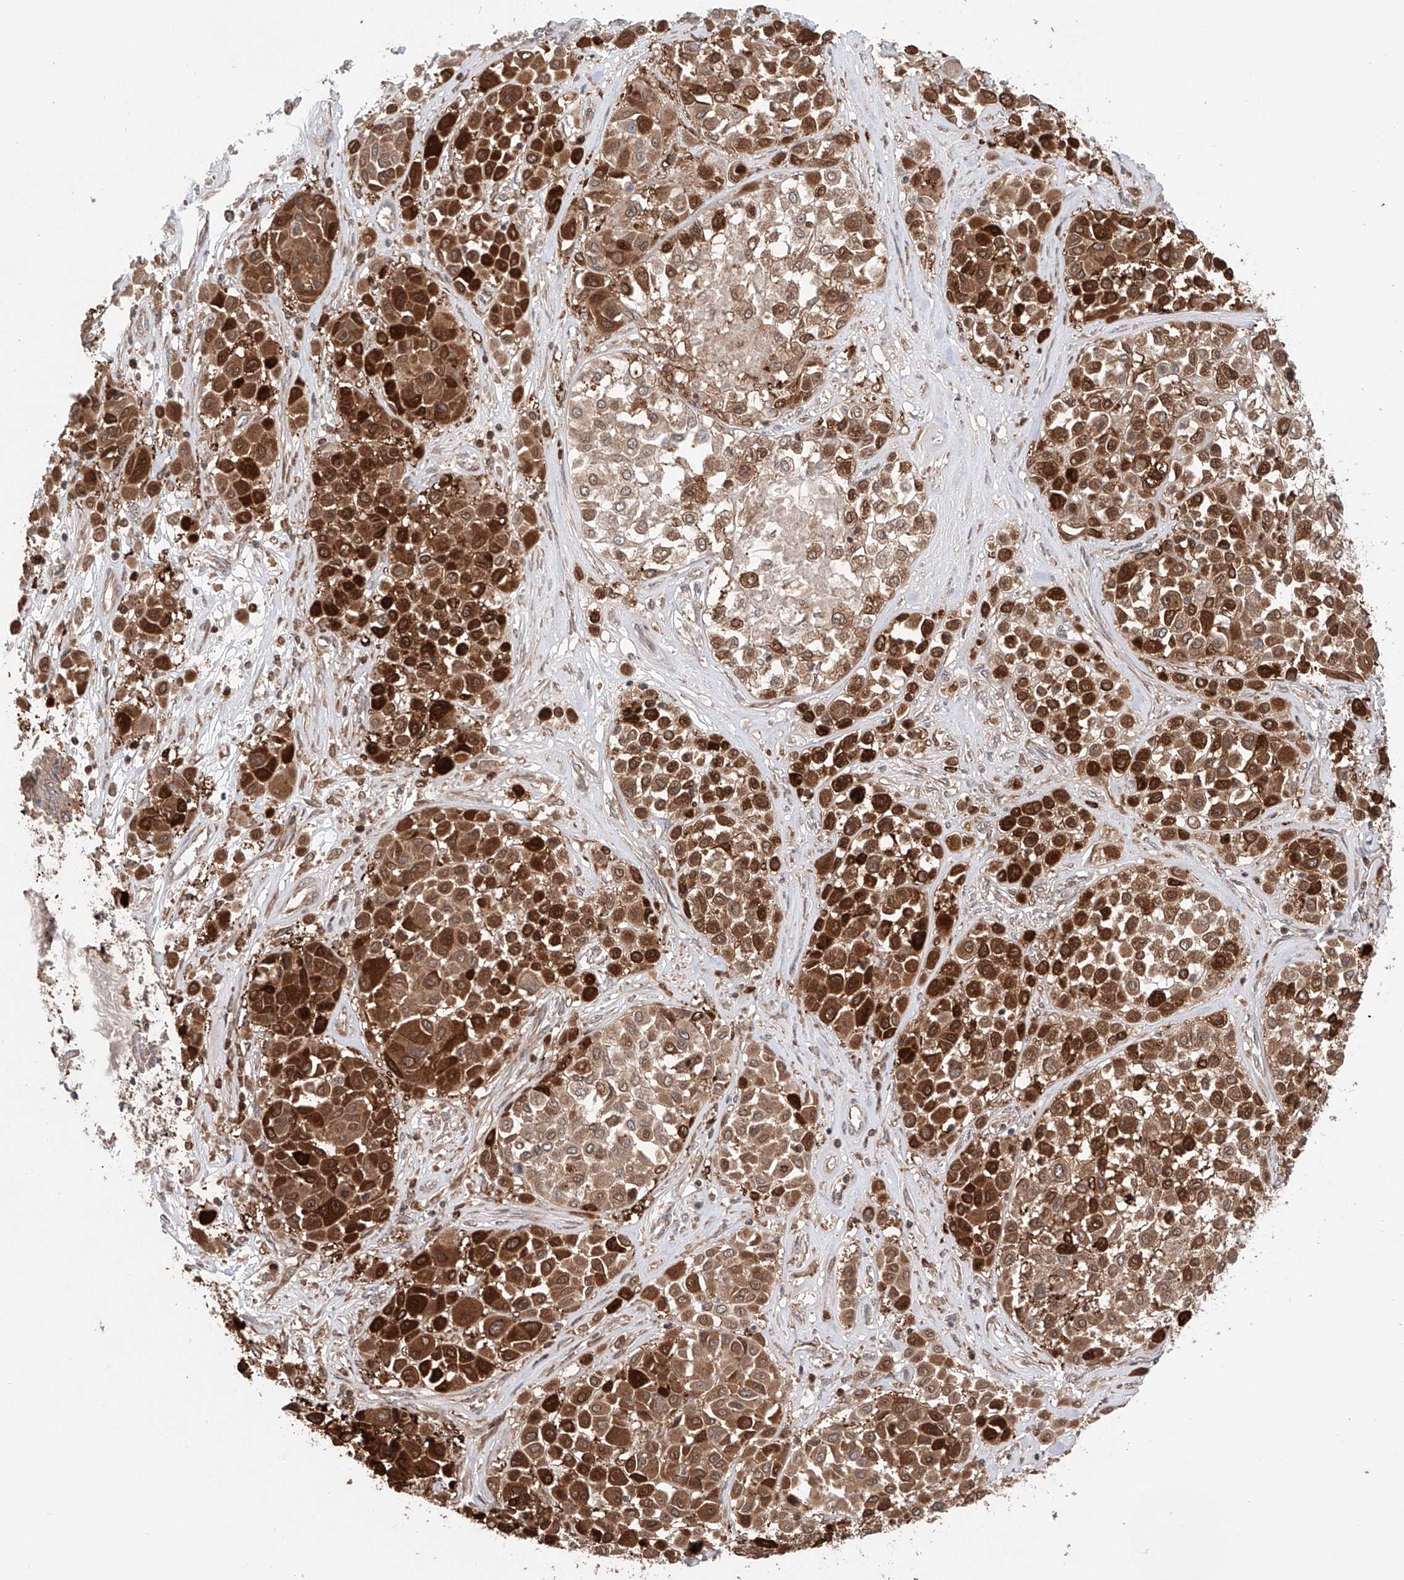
{"staining": {"intensity": "strong", "quantity": ">75%", "location": "cytoplasmic/membranous"}, "tissue": "melanoma", "cell_type": "Tumor cells", "image_type": "cancer", "snomed": [{"axis": "morphology", "description": "Malignant melanoma, Metastatic site"}, {"axis": "topography", "description": "Soft tissue"}], "caption": "Immunohistochemical staining of malignant melanoma (metastatic site) displays strong cytoplasmic/membranous protein staining in approximately >75% of tumor cells.", "gene": "IGSF22", "patient": {"sex": "male", "age": 41}}